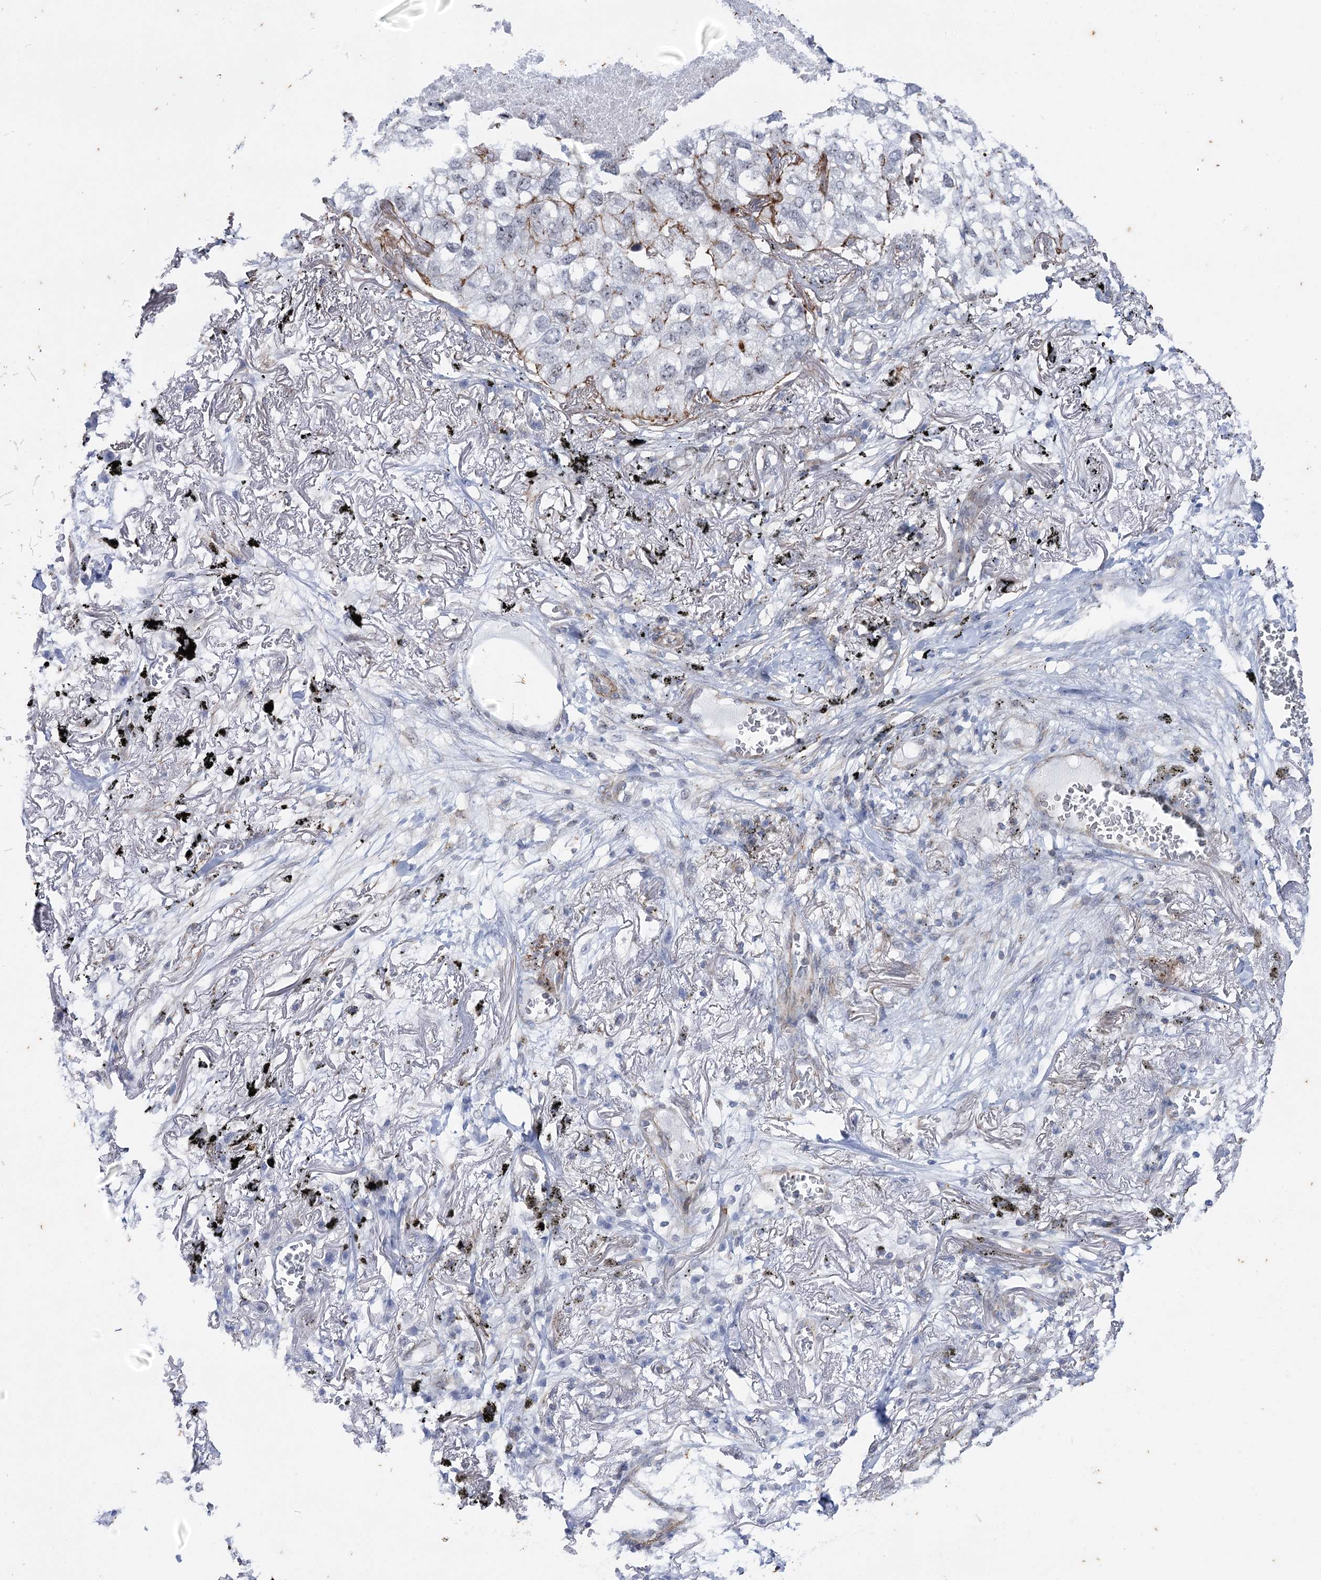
{"staining": {"intensity": "negative", "quantity": "none", "location": "none"}, "tissue": "lung cancer", "cell_type": "Tumor cells", "image_type": "cancer", "snomed": [{"axis": "morphology", "description": "Adenocarcinoma, NOS"}, {"axis": "topography", "description": "Lung"}], "caption": "Protein analysis of lung cancer demonstrates no significant expression in tumor cells. (Immunohistochemistry, brightfield microscopy, high magnification).", "gene": "AGXT2", "patient": {"sex": "male", "age": 65}}